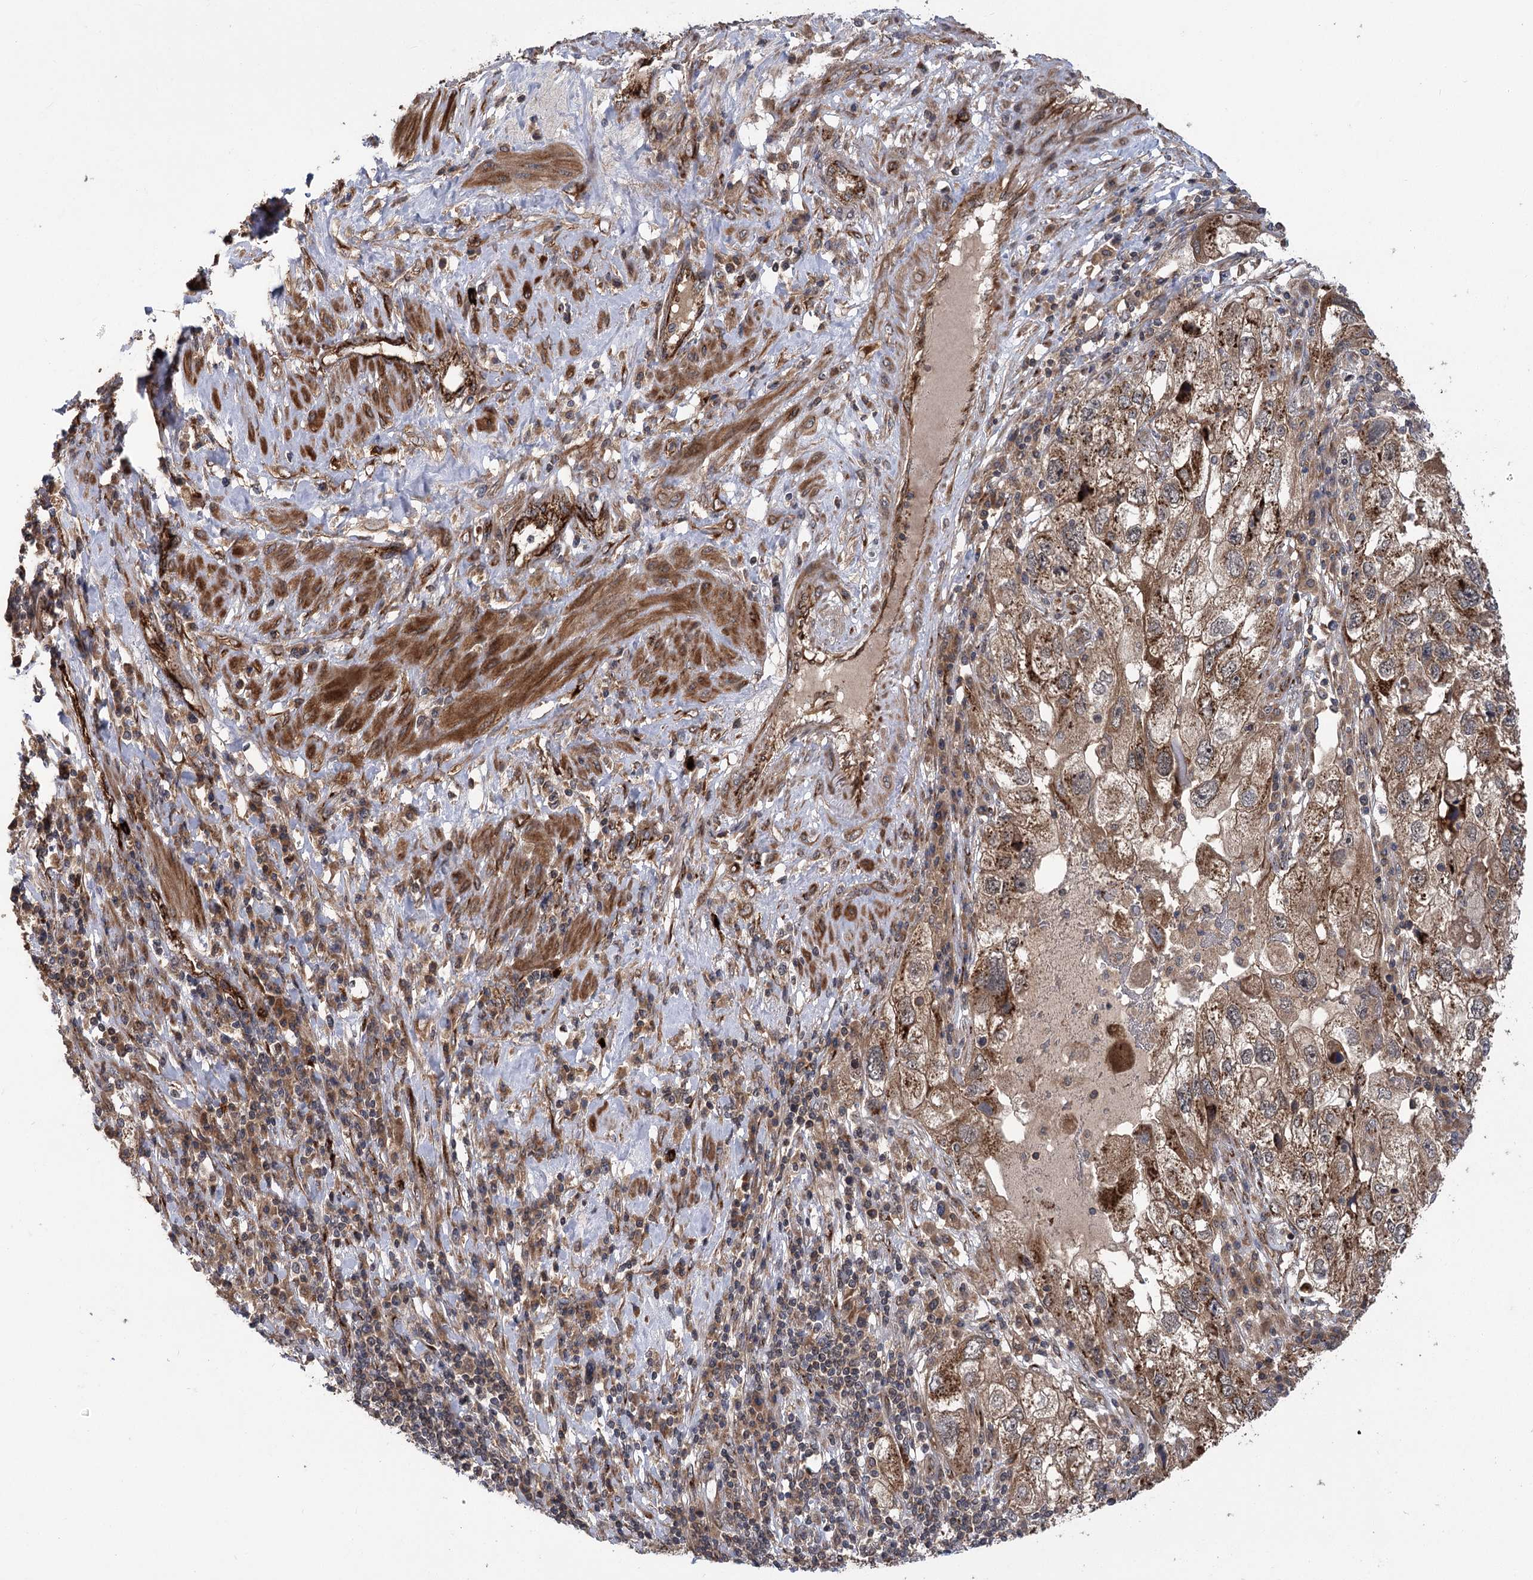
{"staining": {"intensity": "moderate", "quantity": ">75%", "location": "cytoplasmic/membranous"}, "tissue": "endometrial cancer", "cell_type": "Tumor cells", "image_type": "cancer", "snomed": [{"axis": "morphology", "description": "Adenocarcinoma, NOS"}, {"axis": "topography", "description": "Endometrium"}], "caption": "Endometrial adenocarcinoma was stained to show a protein in brown. There is medium levels of moderate cytoplasmic/membranous positivity in approximately >75% of tumor cells. (Stains: DAB (3,3'-diaminobenzidine) in brown, nuclei in blue, Microscopy: brightfield microscopy at high magnification).", "gene": "CARD19", "patient": {"sex": "female", "age": 49}}